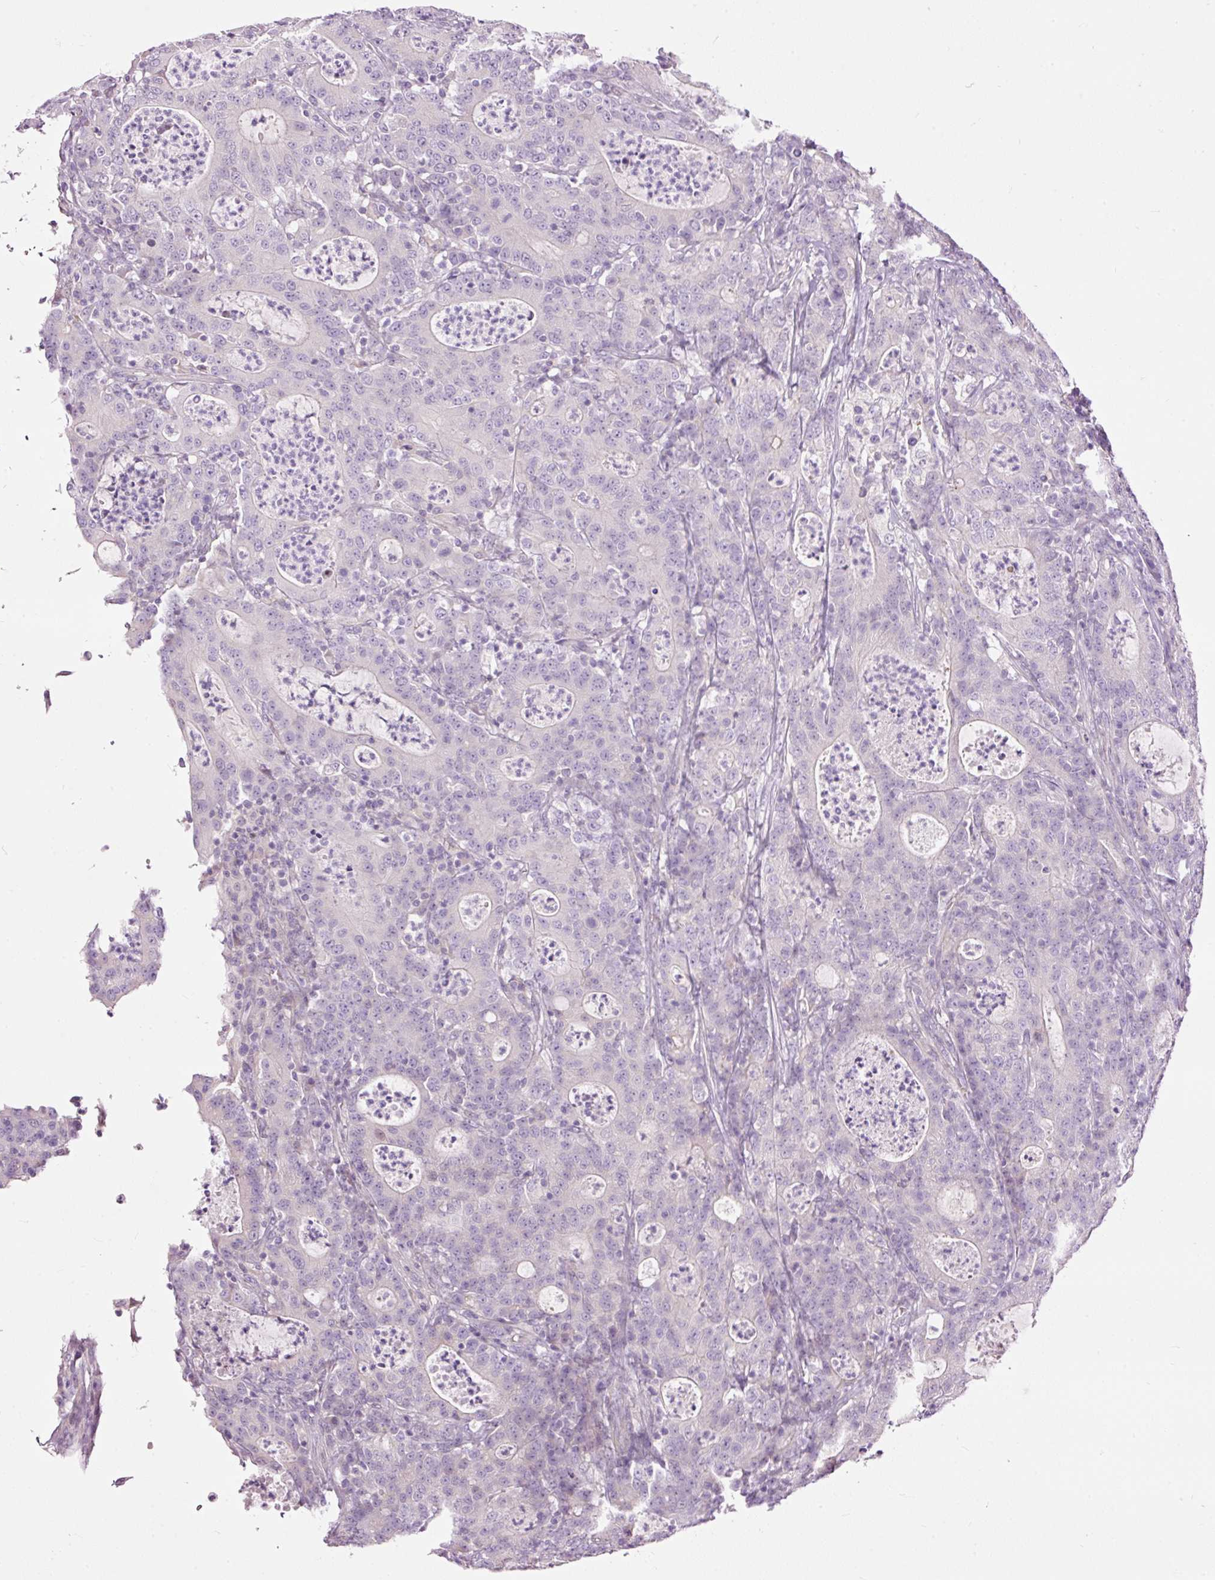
{"staining": {"intensity": "negative", "quantity": "none", "location": "none"}, "tissue": "colorectal cancer", "cell_type": "Tumor cells", "image_type": "cancer", "snomed": [{"axis": "morphology", "description": "Adenocarcinoma, NOS"}, {"axis": "topography", "description": "Colon"}], "caption": "Immunohistochemistry image of human colorectal cancer (adenocarcinoma) stained for a protein (brown), which demonstrates no expression in tumor cells.", "gene": "FCRL4", "patient": {"sex": "male", "age": 83}}